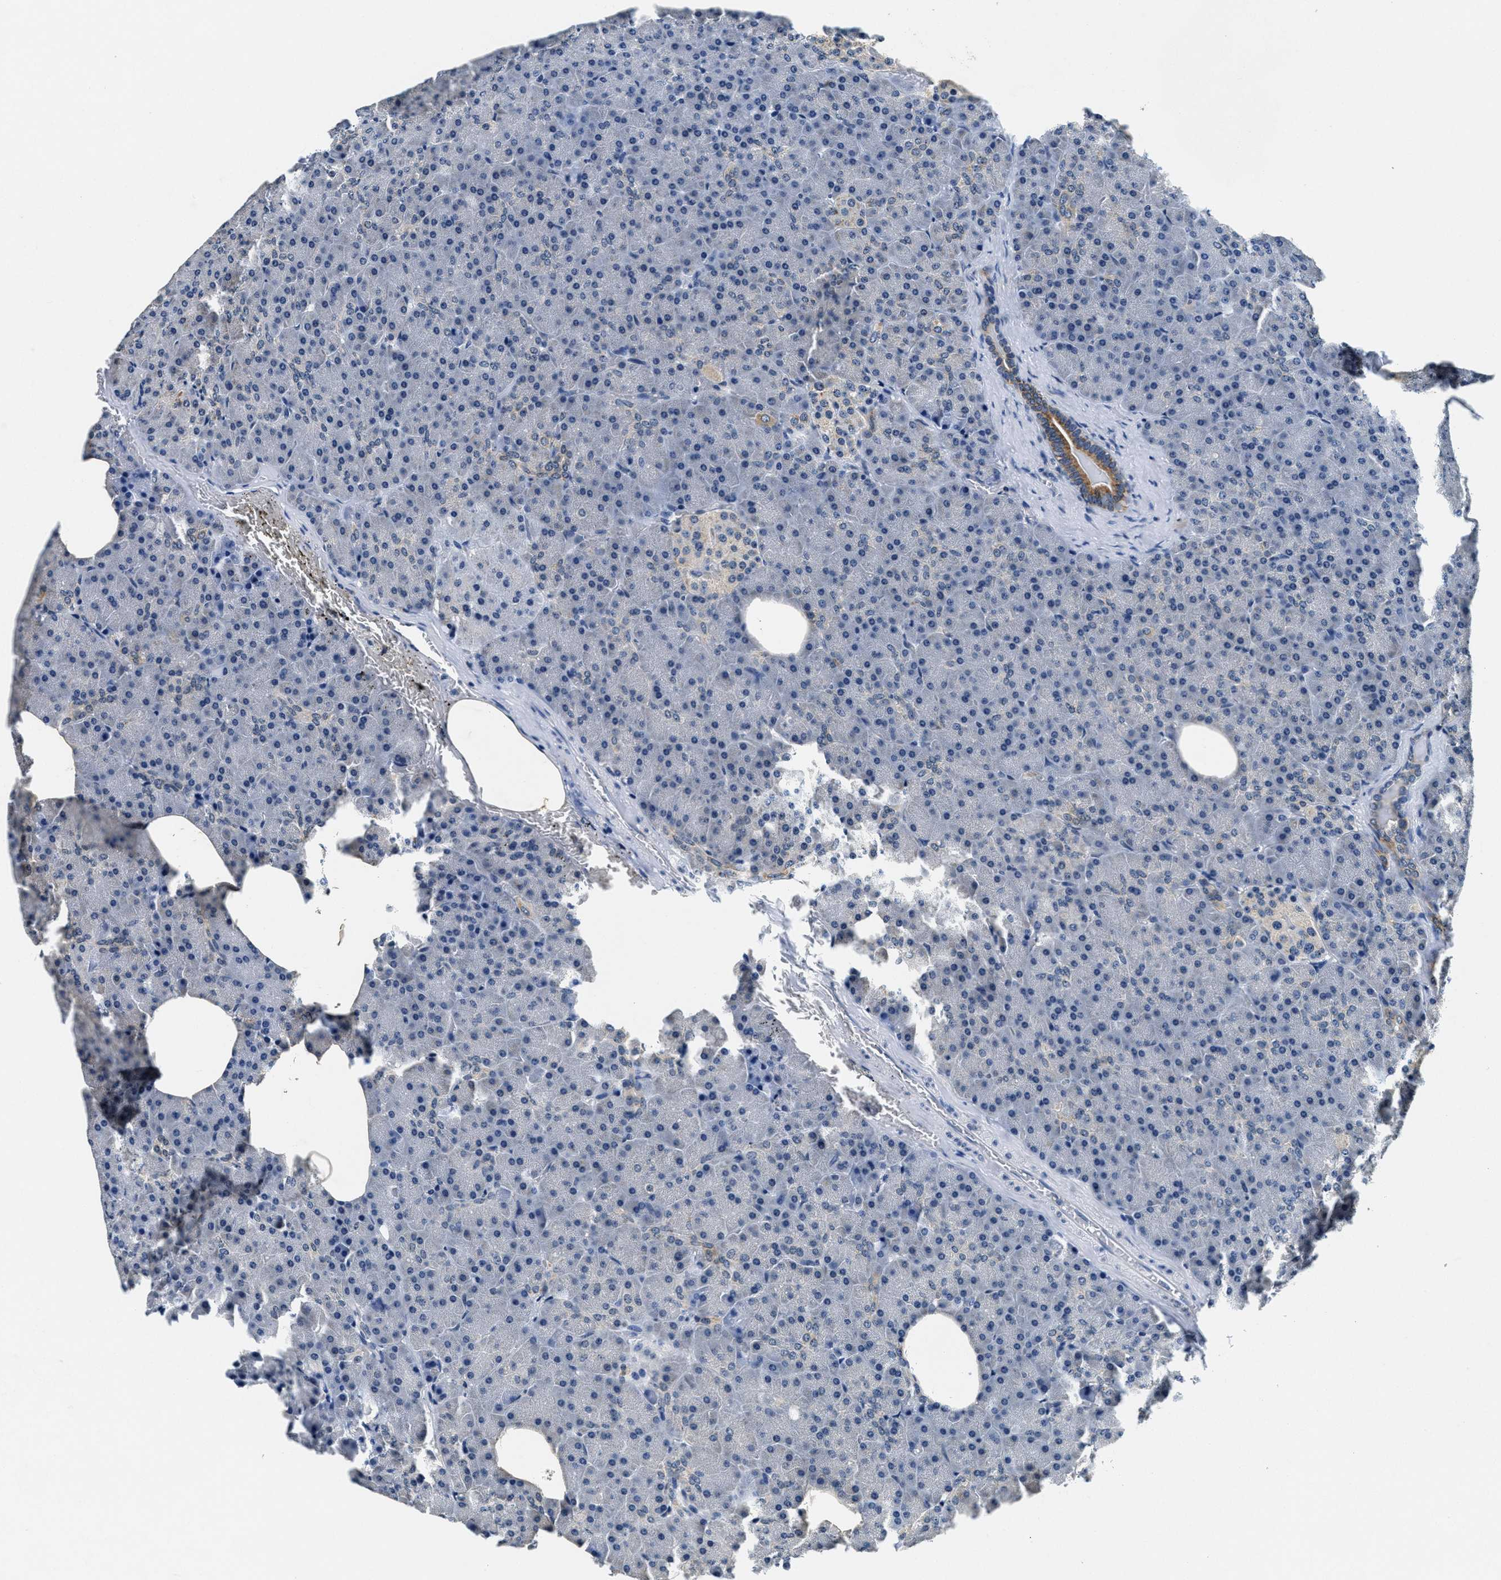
{"staining": {"intensity": "moderate", "quantity": "<25%", "location": "cytoplasmic/membranous"}, "tissue": "pancreas", "cell_type": "Exocrine glandular cells", "image_type": "normal", "snomed": [{"axis": "morphology", "description": "Normal tissue, NOS"}, {"axis": "topography", "description": "Pancreas"}], "caption": "Immunohistochemistry (IHC) photomicrograph of benign pancreas: human pancreas stained using IHC exhibits low levels of moderate protein expression localized specifically in the cytoplasmic/membranous of exocrine glandular cells, appearing as a cytoplasmic/membranous brown color.", "gene": "HS3ST2", "patient": {"sex": "female", "age": 35}}